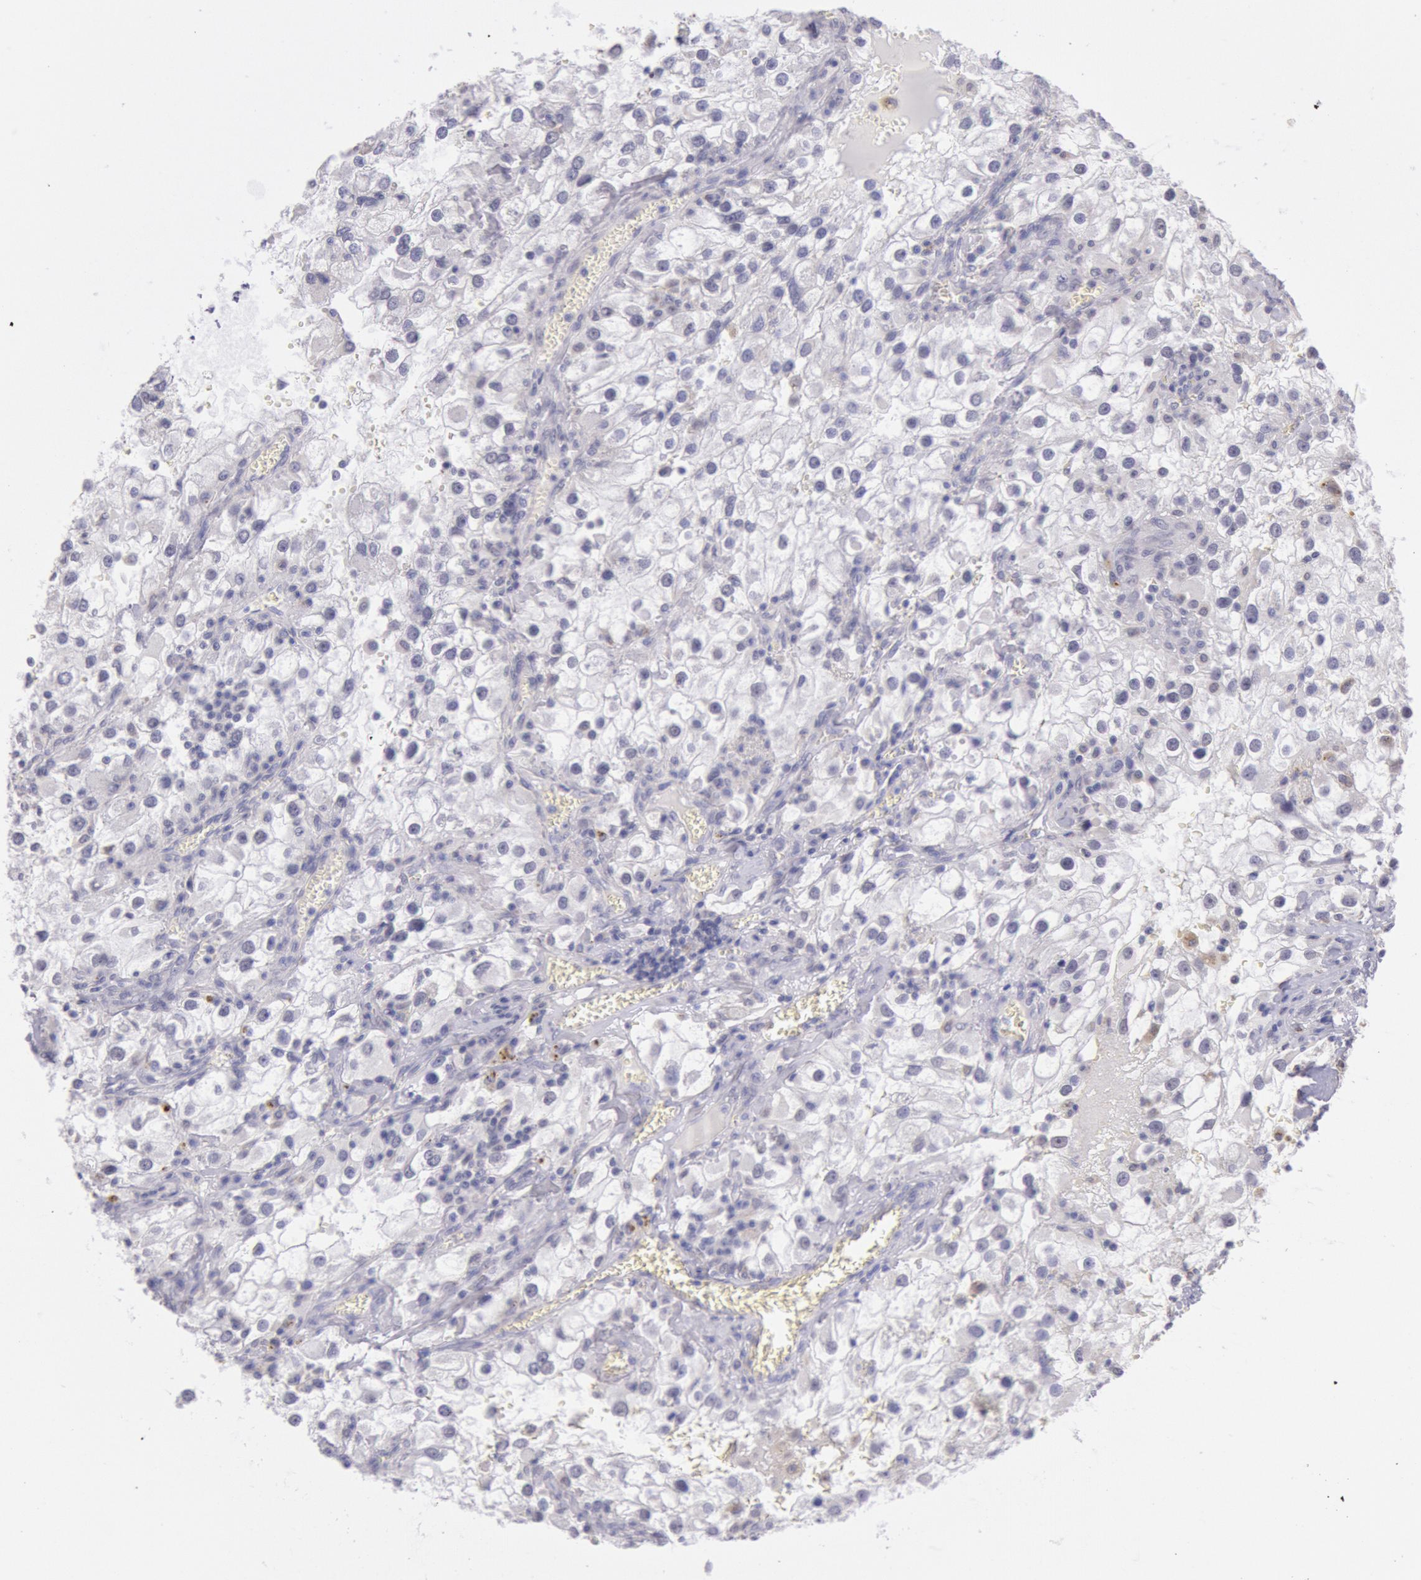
{"staining": {"intensity": "weak", "quantity": "<25%", "location": "cytoplasmic/membranous"}, "tissue": "renal cancer", "cell_type": "Tumor cells", "image_type": "cancer", "snomed": [{"axis": "morphology", "description": "Adenocarcinoma, NOS"}, {"axis": "topography", "description": "Kidney"}], "caption": "Protein analysis of renal adenocarcinoma demonstrates no significant expression in tumor cells. (DAB IHC visualized using brightfield microscopy, high magnification).", "gene": "FRMD6", "patient": {"sex": "female", "age": 52}}